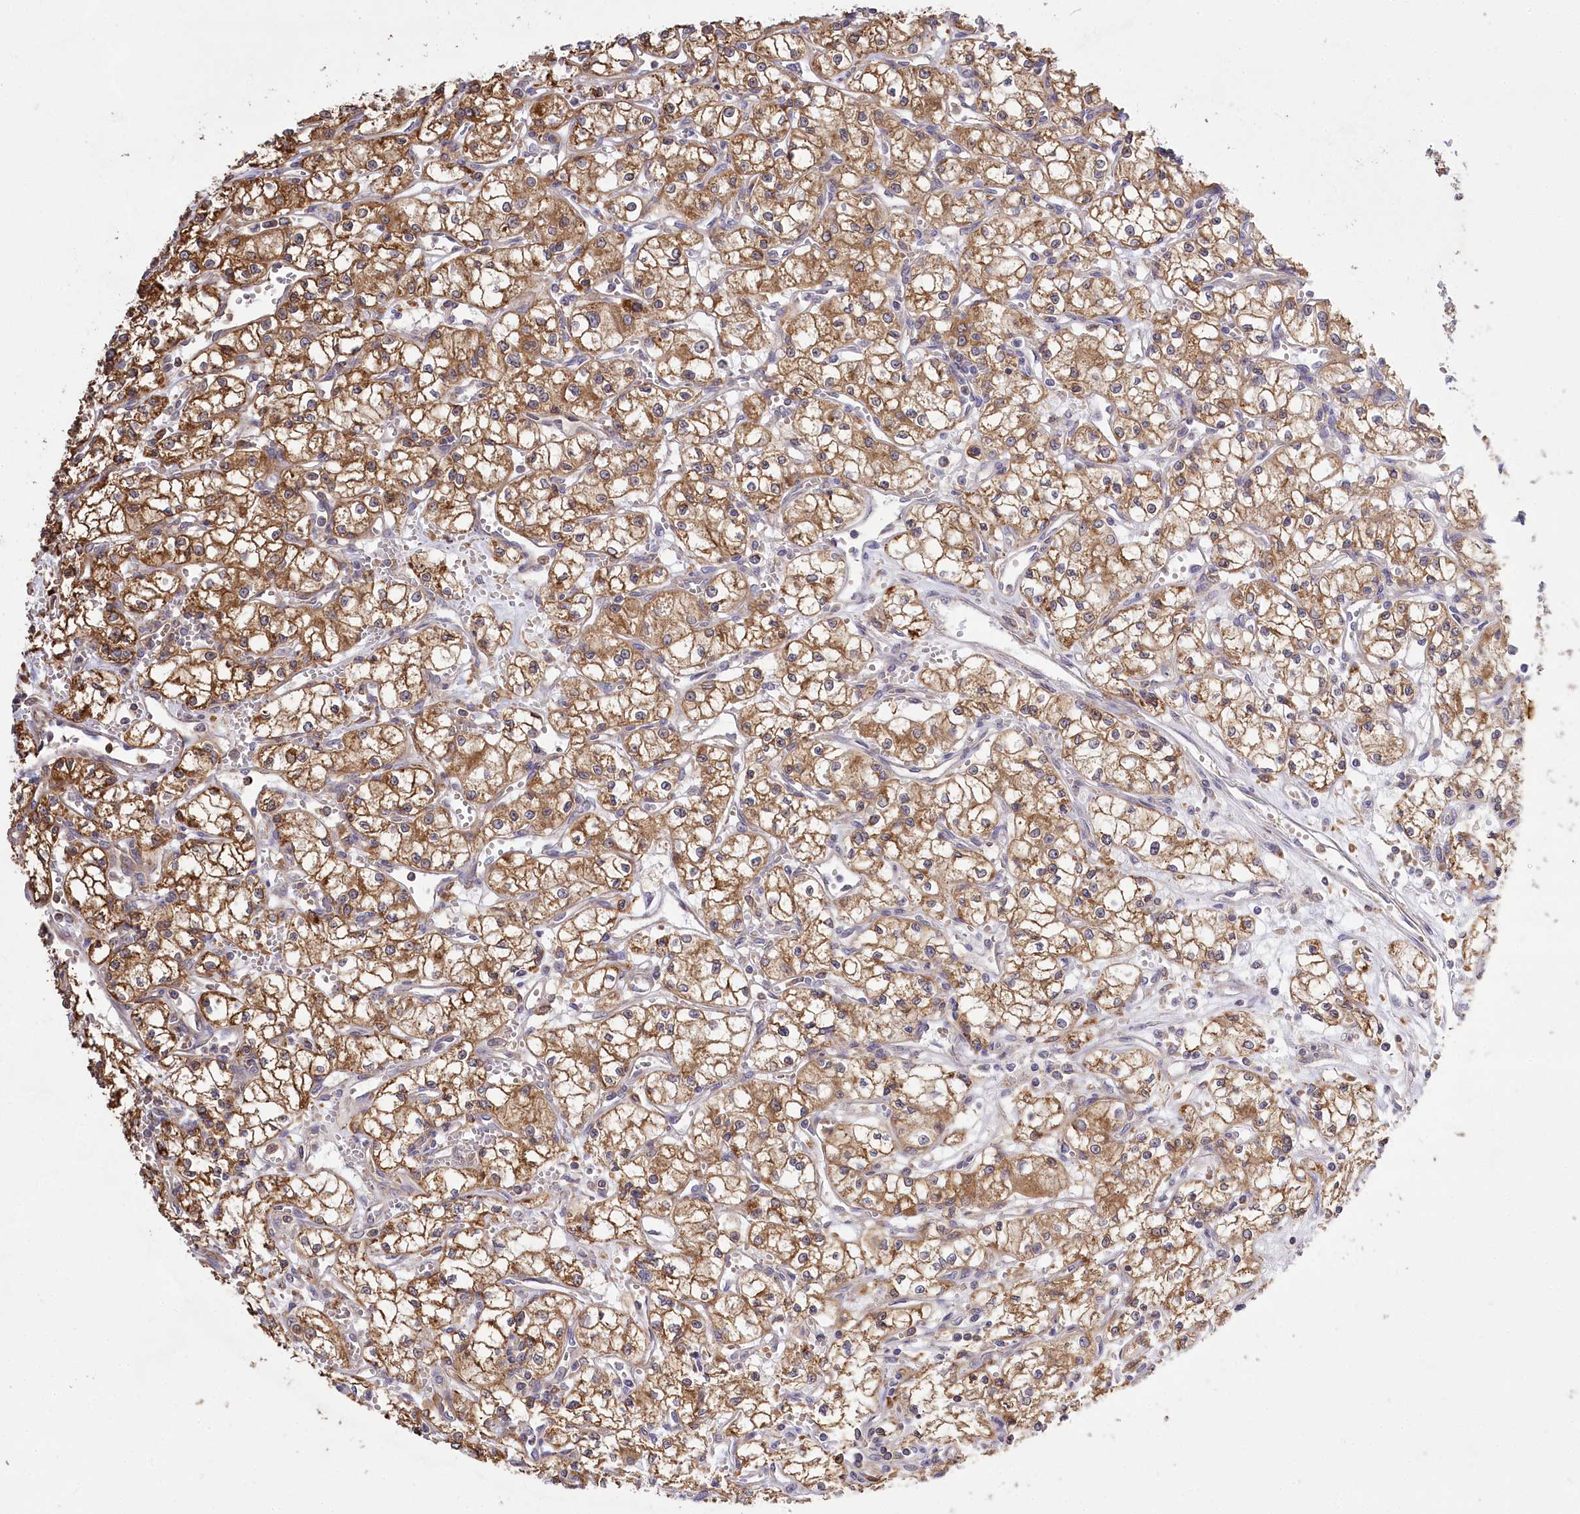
{"staining": {"intensity": "moderate", "quantity": ">75%", "location": "cytoplasmic/membranous"}, "tissue": "renal cancer", "cell_type": "Tumor cells", "image_type": "cancer", "snomed": [{"axis": "morphology", "description": "Adenocarcinoma, NOS"}, {"axis": "topography", "description": "Kidney"}], "caption": "DAB immunohistochemical staining of renal cancer shows moderate cytoplasmic/membranous protein expression in approximately >75% of tumor cells.", "gene": "CARD19", "patient": {"sex": "male", "age": 59}}